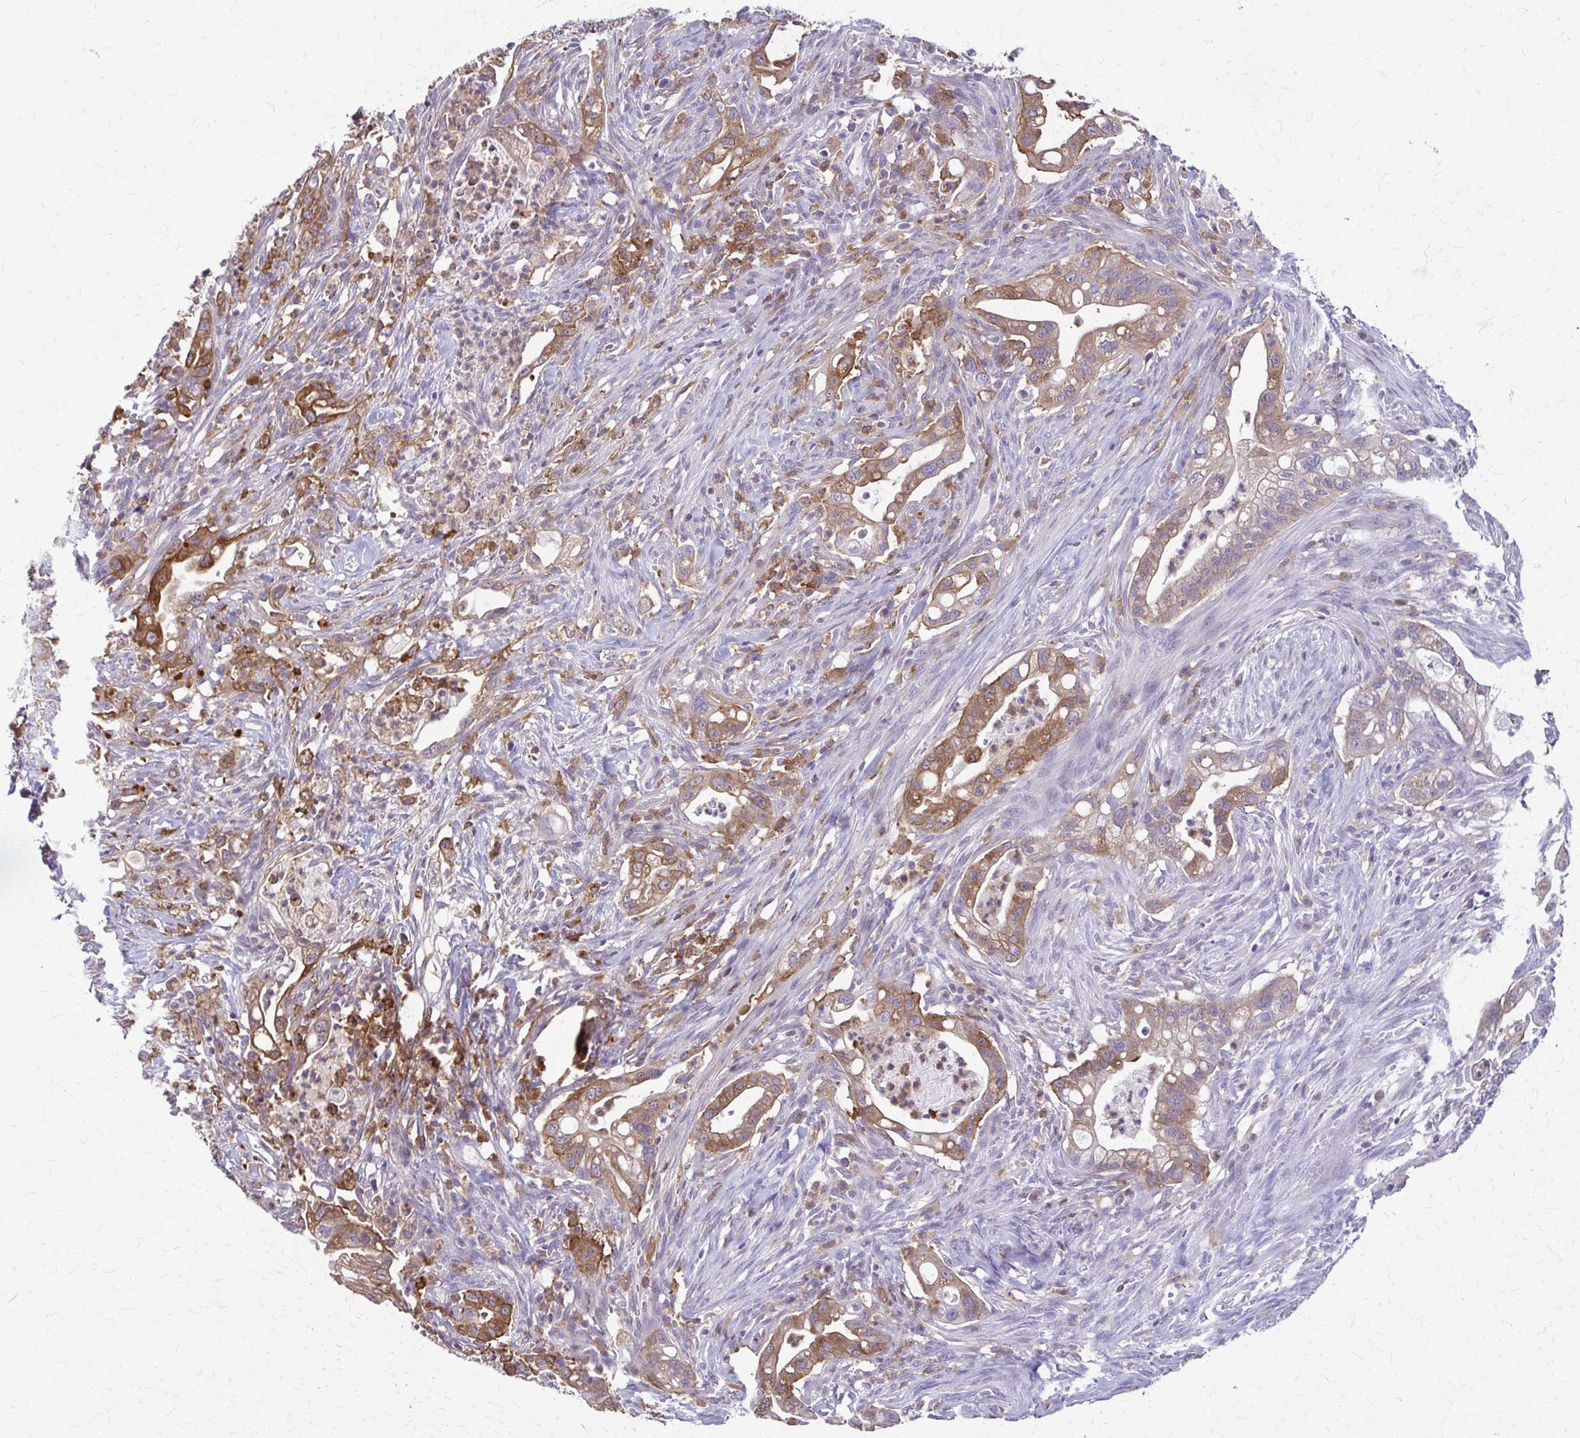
{"staining": {"intensity": "moderate", "quantity": ">75%", "location": "cytoplasmic/membranous"}, "tissue": "pancreatic cancer", "cell_type": "Tumor cells", "image_type": "cancer", "snomed": [{"axis": "morphology", "description": "Adenocarcinoma, NOS"}, {"axis": "topography", "description": "Pancreas"}], "caption": "Protein staining shows moderate cytoplasmic/membranous positivity in approximately >75% of tumor cells in pancreatic cancer. (DAB (3,3'-diaminobenzidine) IHC, brown staining for protein, blue staining for nuclei).", "gene": "PIK3AP1", "patient": {"sex": "male", "age": 44}}